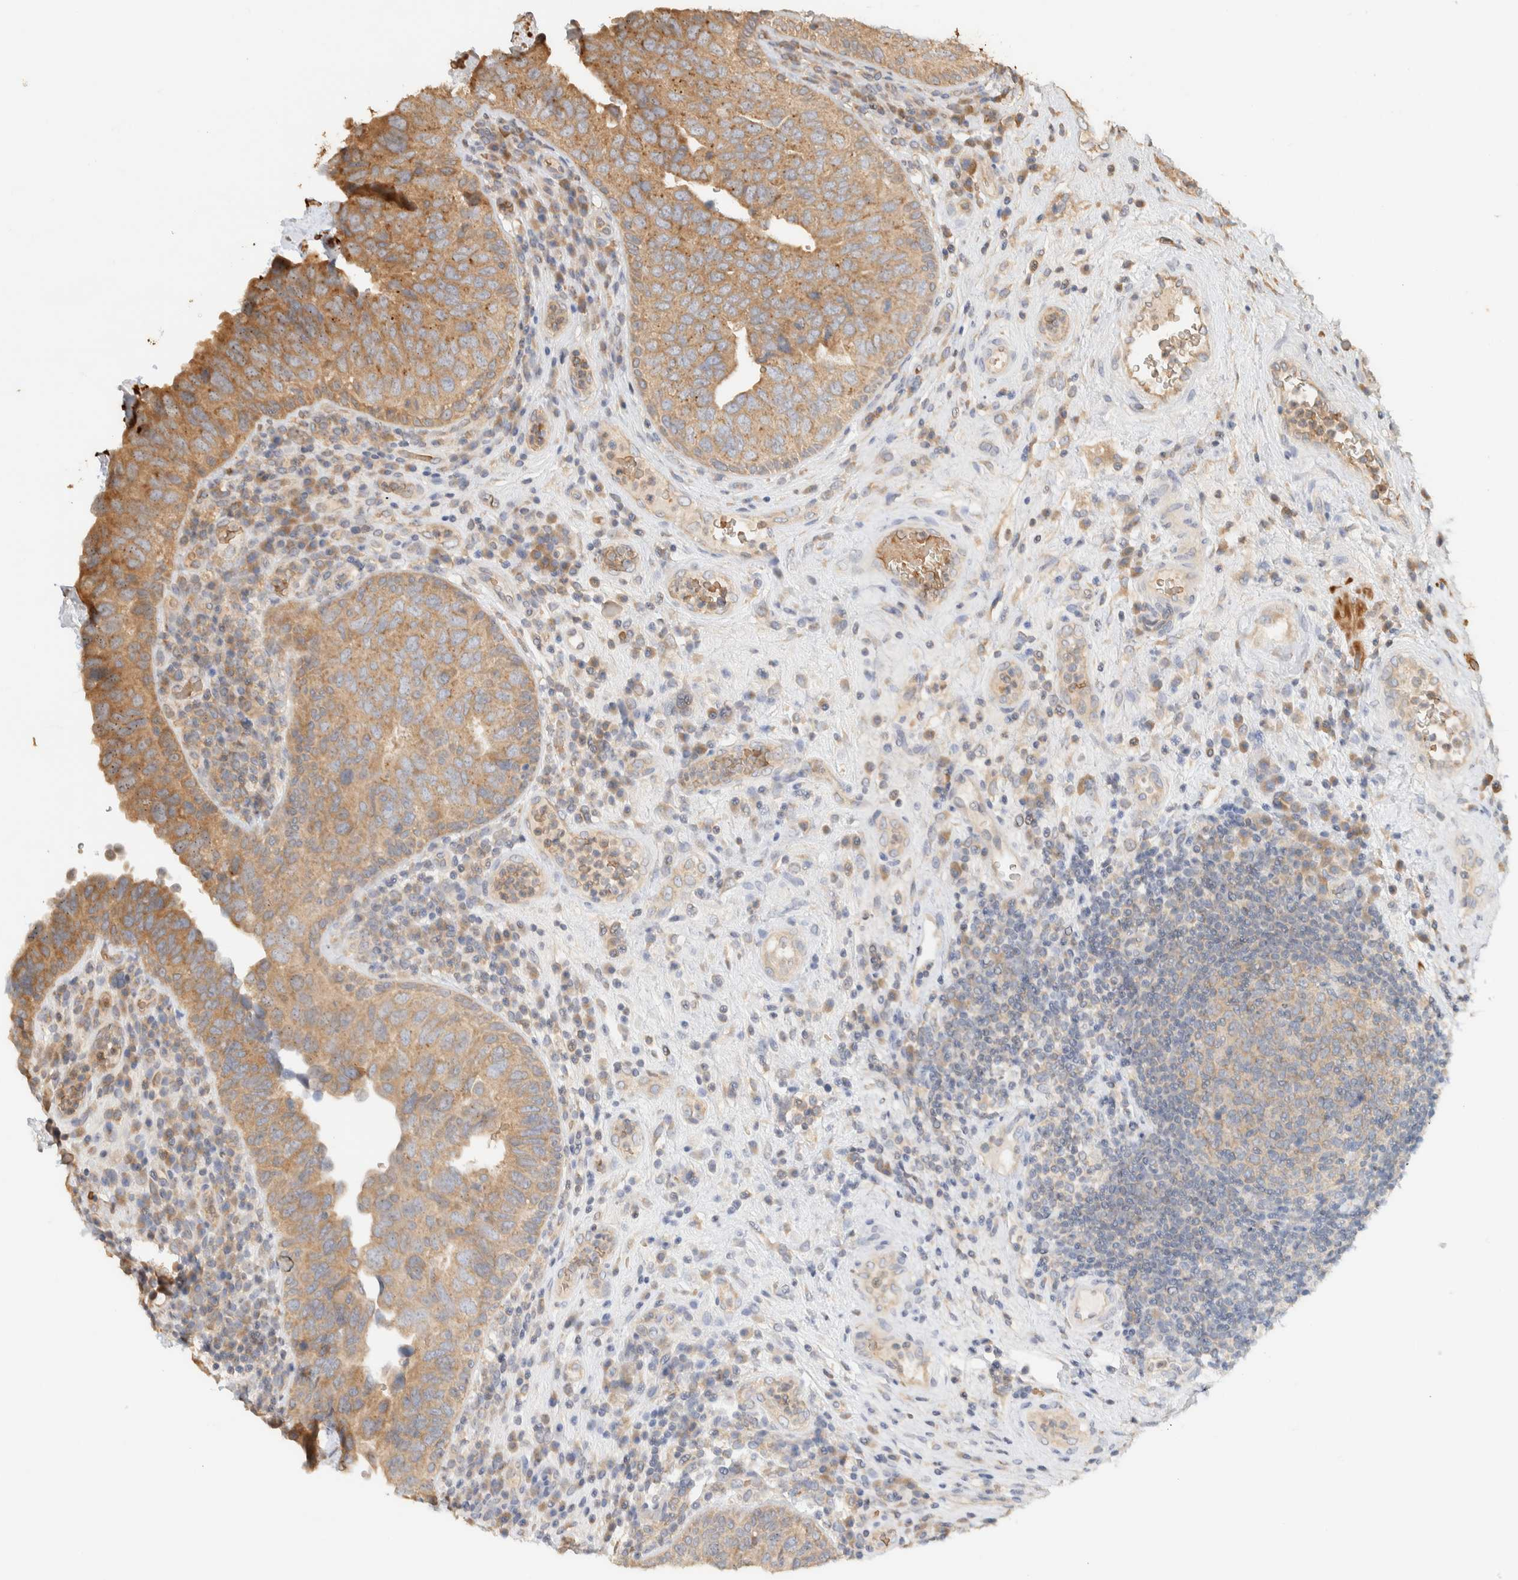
{"staining": {"intensity": "moderate", "quantity": ">75%", "location": "cytoplasmic/membranous"}, "tissue": "urothelial cancer", "cell_type": "Tumor cells", "image_type": "cancer", "snomed": [{"axis": "morphology", "description": "Urothelial carcinoma, High grade"}, {"axis": "topography", "description": "Urinary bladder"}], "caption": "A medium amount of moderate cytoplasmic/membranous positivity is seen in about >75% of tumor cells in urothelial carcinoma (high-grade) tissue. Using DAB (3,3'-diaminobenzidine) (brown) and hematoxylin (blue) stains, captured at high magnification using brightfield microscopy.", "gene": "TTI2", "patient": {"sex": "female", "age": 82}}